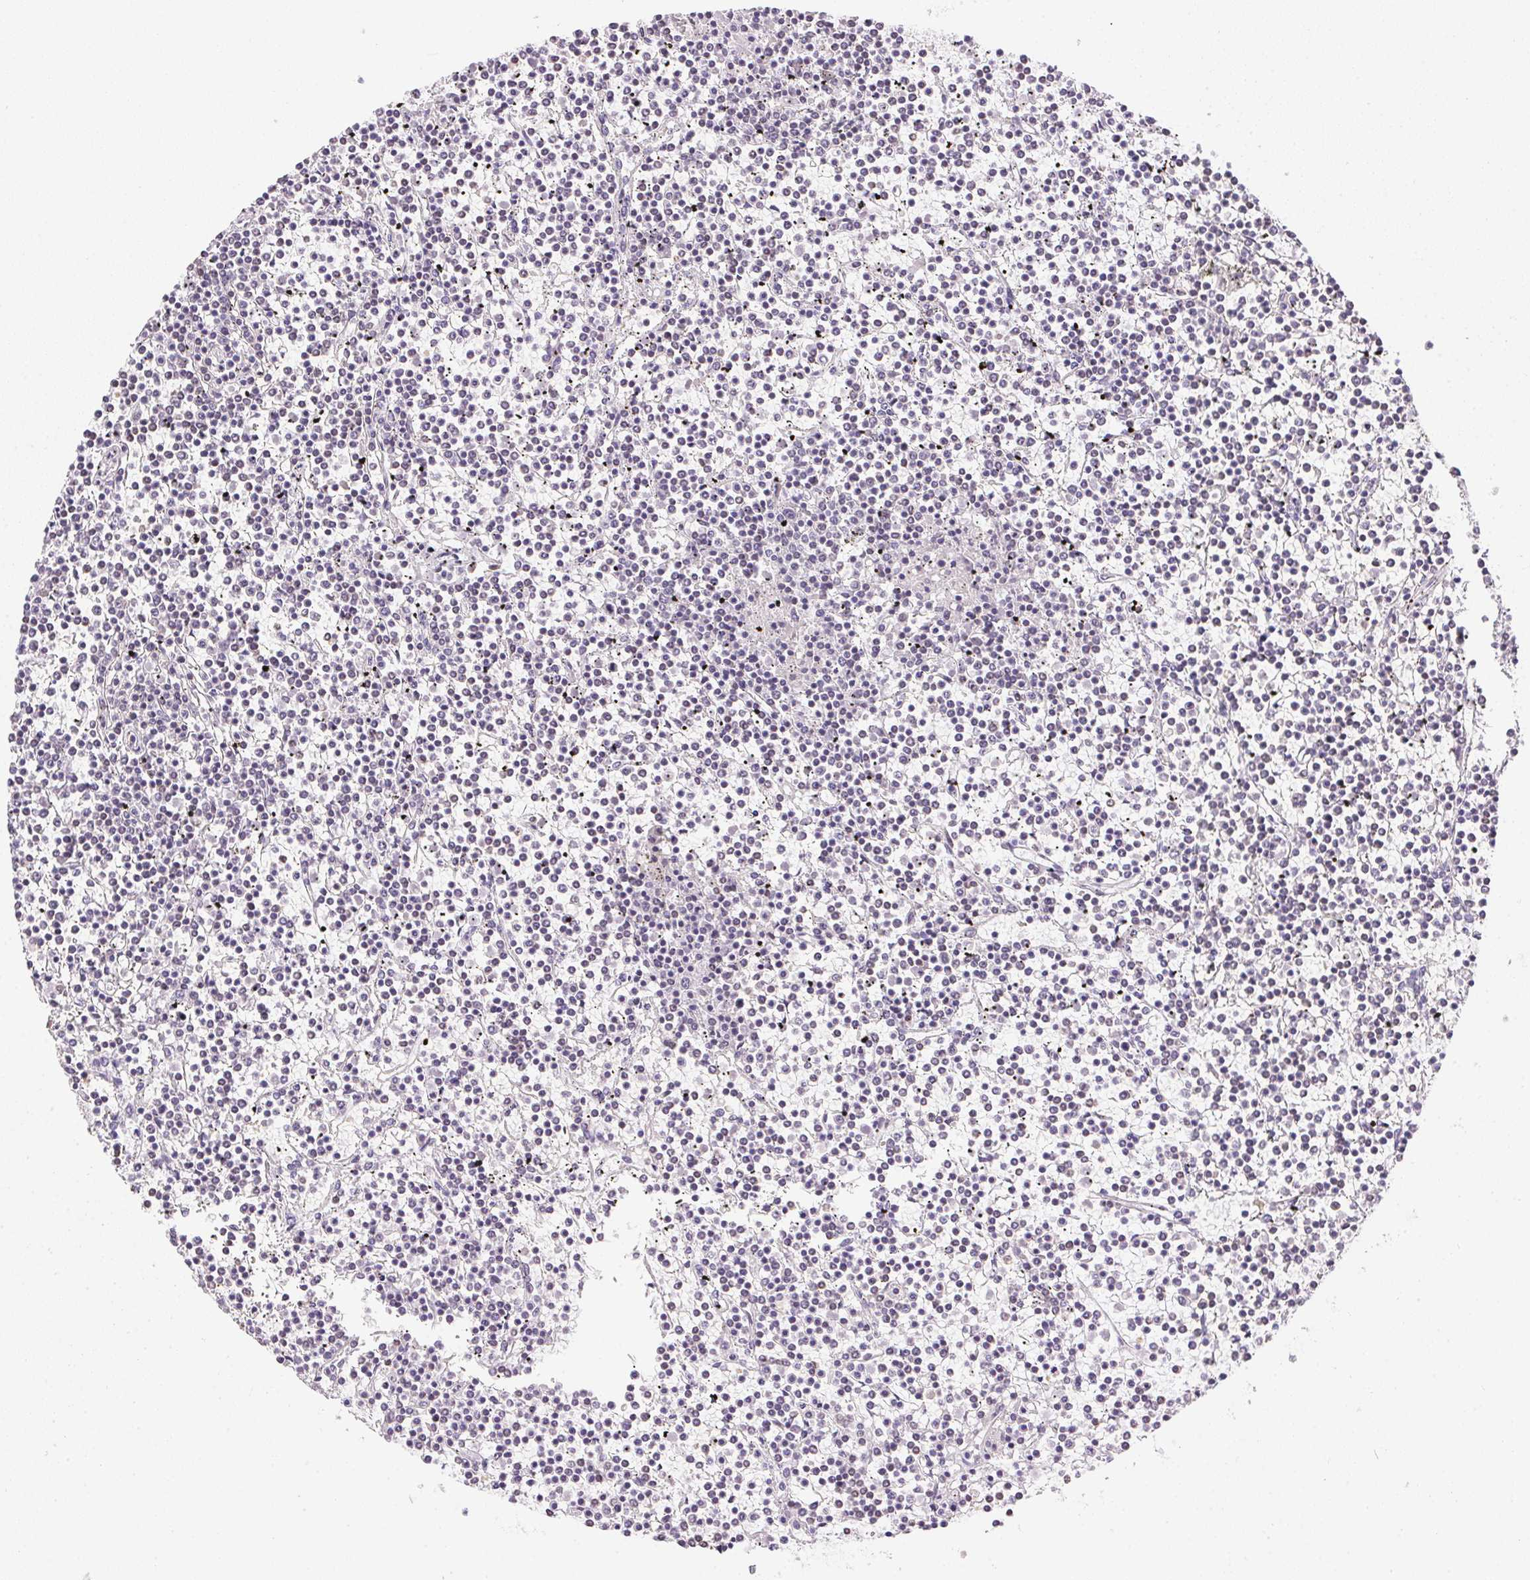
{"staining": {"intensity": "negative", "quantity": "none", "location": "none"}, "tissue": "lymphoma", "cell_type": "Tumor cells", "image_type": "cancer", "snomed": [{"axis": "morphology", "description": "Malignant lymphoma, non-Hodgkin's type, Low grade"}, {"axis": "topography", "description": "Spleen"}], "caption": "Immunohistochemistry image of neoplastic tissue: malignant lymphoma, non-Hodgkin's type (low-grade) stained with DAB displays no significant protein staining in tumor cells.", "gene": "PRL", "patient": {"sex": "female", "age": 19}}